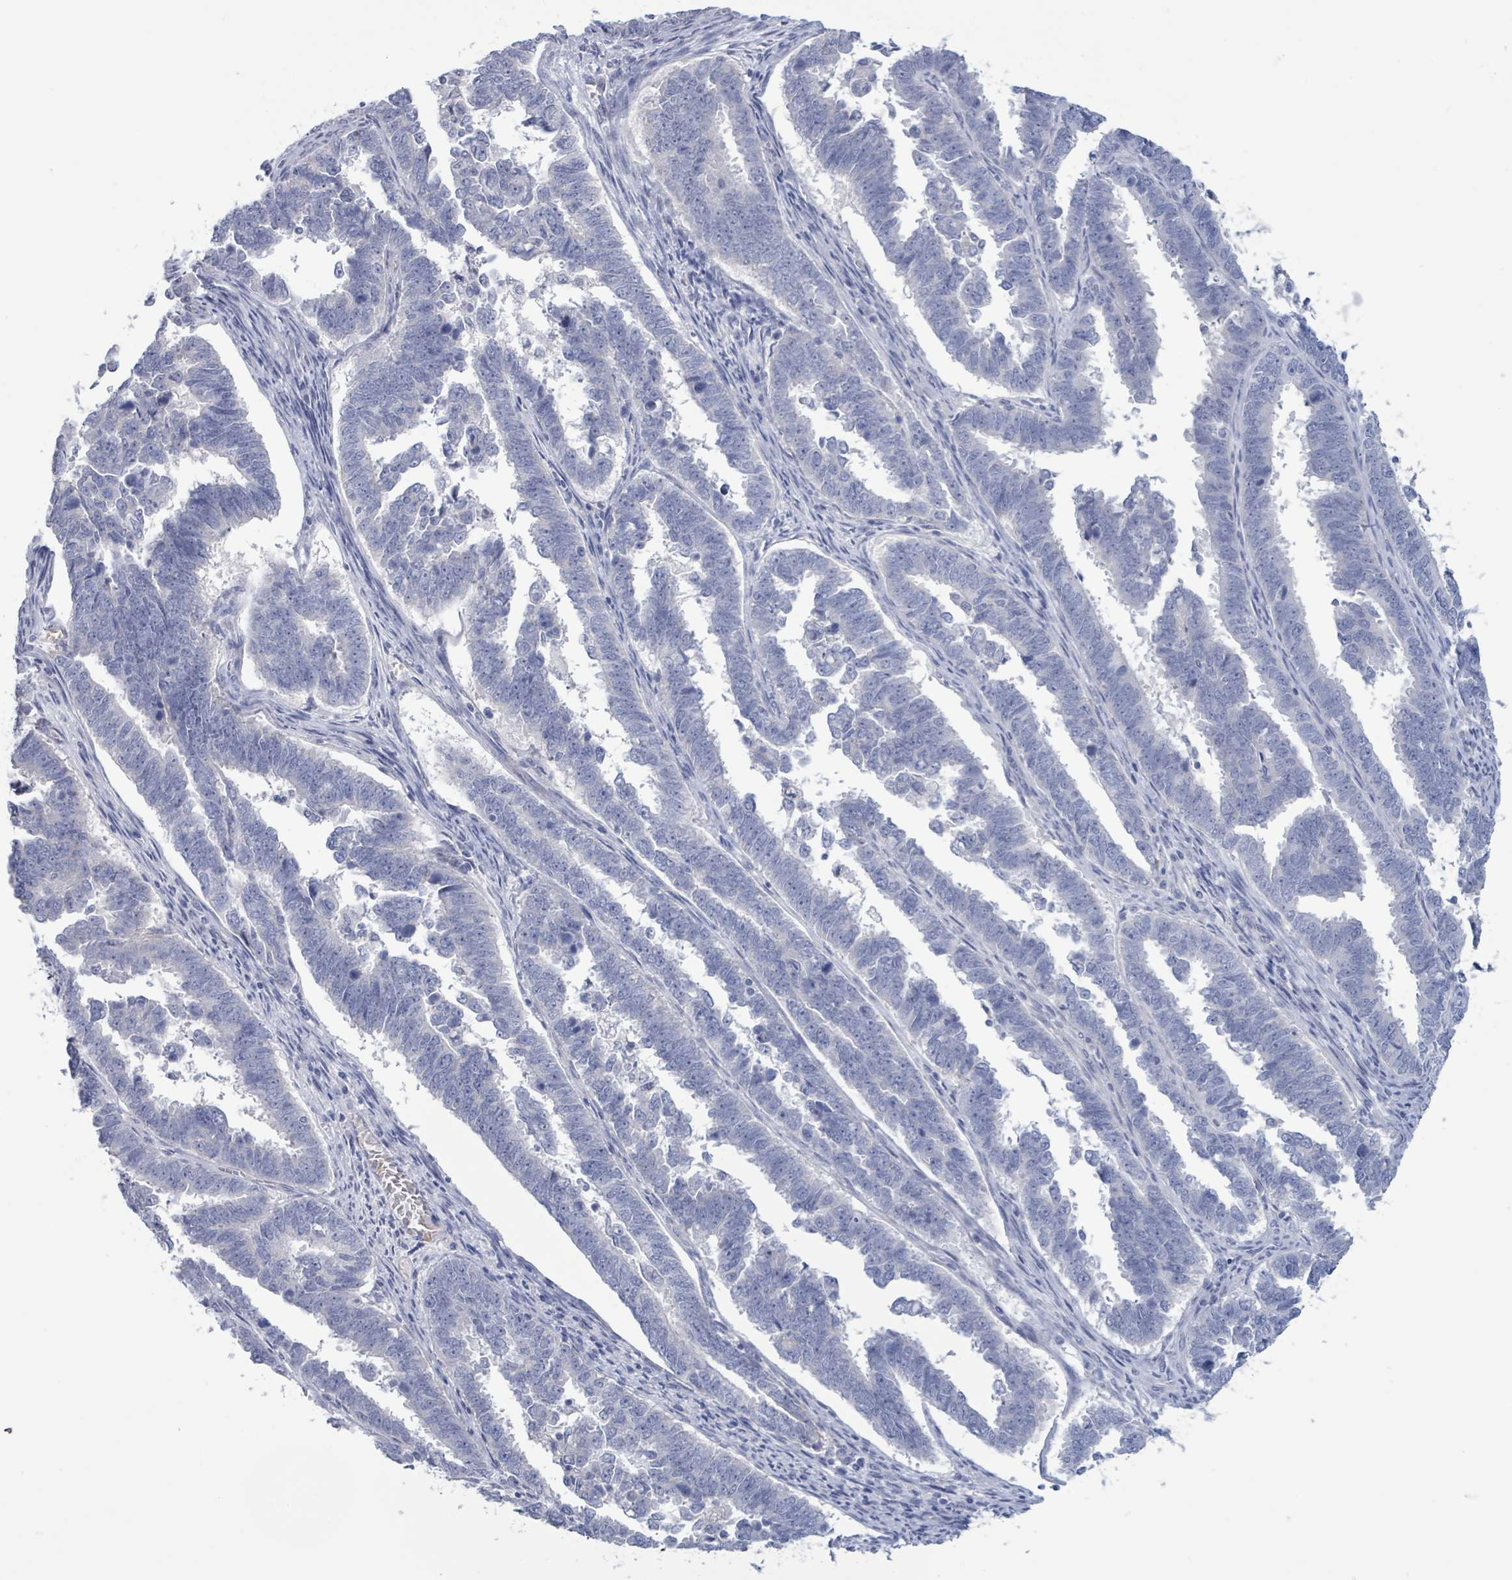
{"staining": {"intensity": "negative", "quantity": "none", "location": "none"}, "tissue": "endometrial cancer", "cell_type": "Tumor cells", "image_type": "cancer", "snomed": [{"axis": "morphology", "description": "Adenocarcinoma, NOS"}, {"axis": "topography", "description": "Endometrium"}], "caption": "DAB (3,3'-diaminobenzidine) immunohistochemical staining of human endometrial cancer (adenocarcinoma) shows no significant positivity in tumor cells. Nuclei are stained in blue.", "gene": "PKLR", "patient": {"sex": "female", "age": 75}}